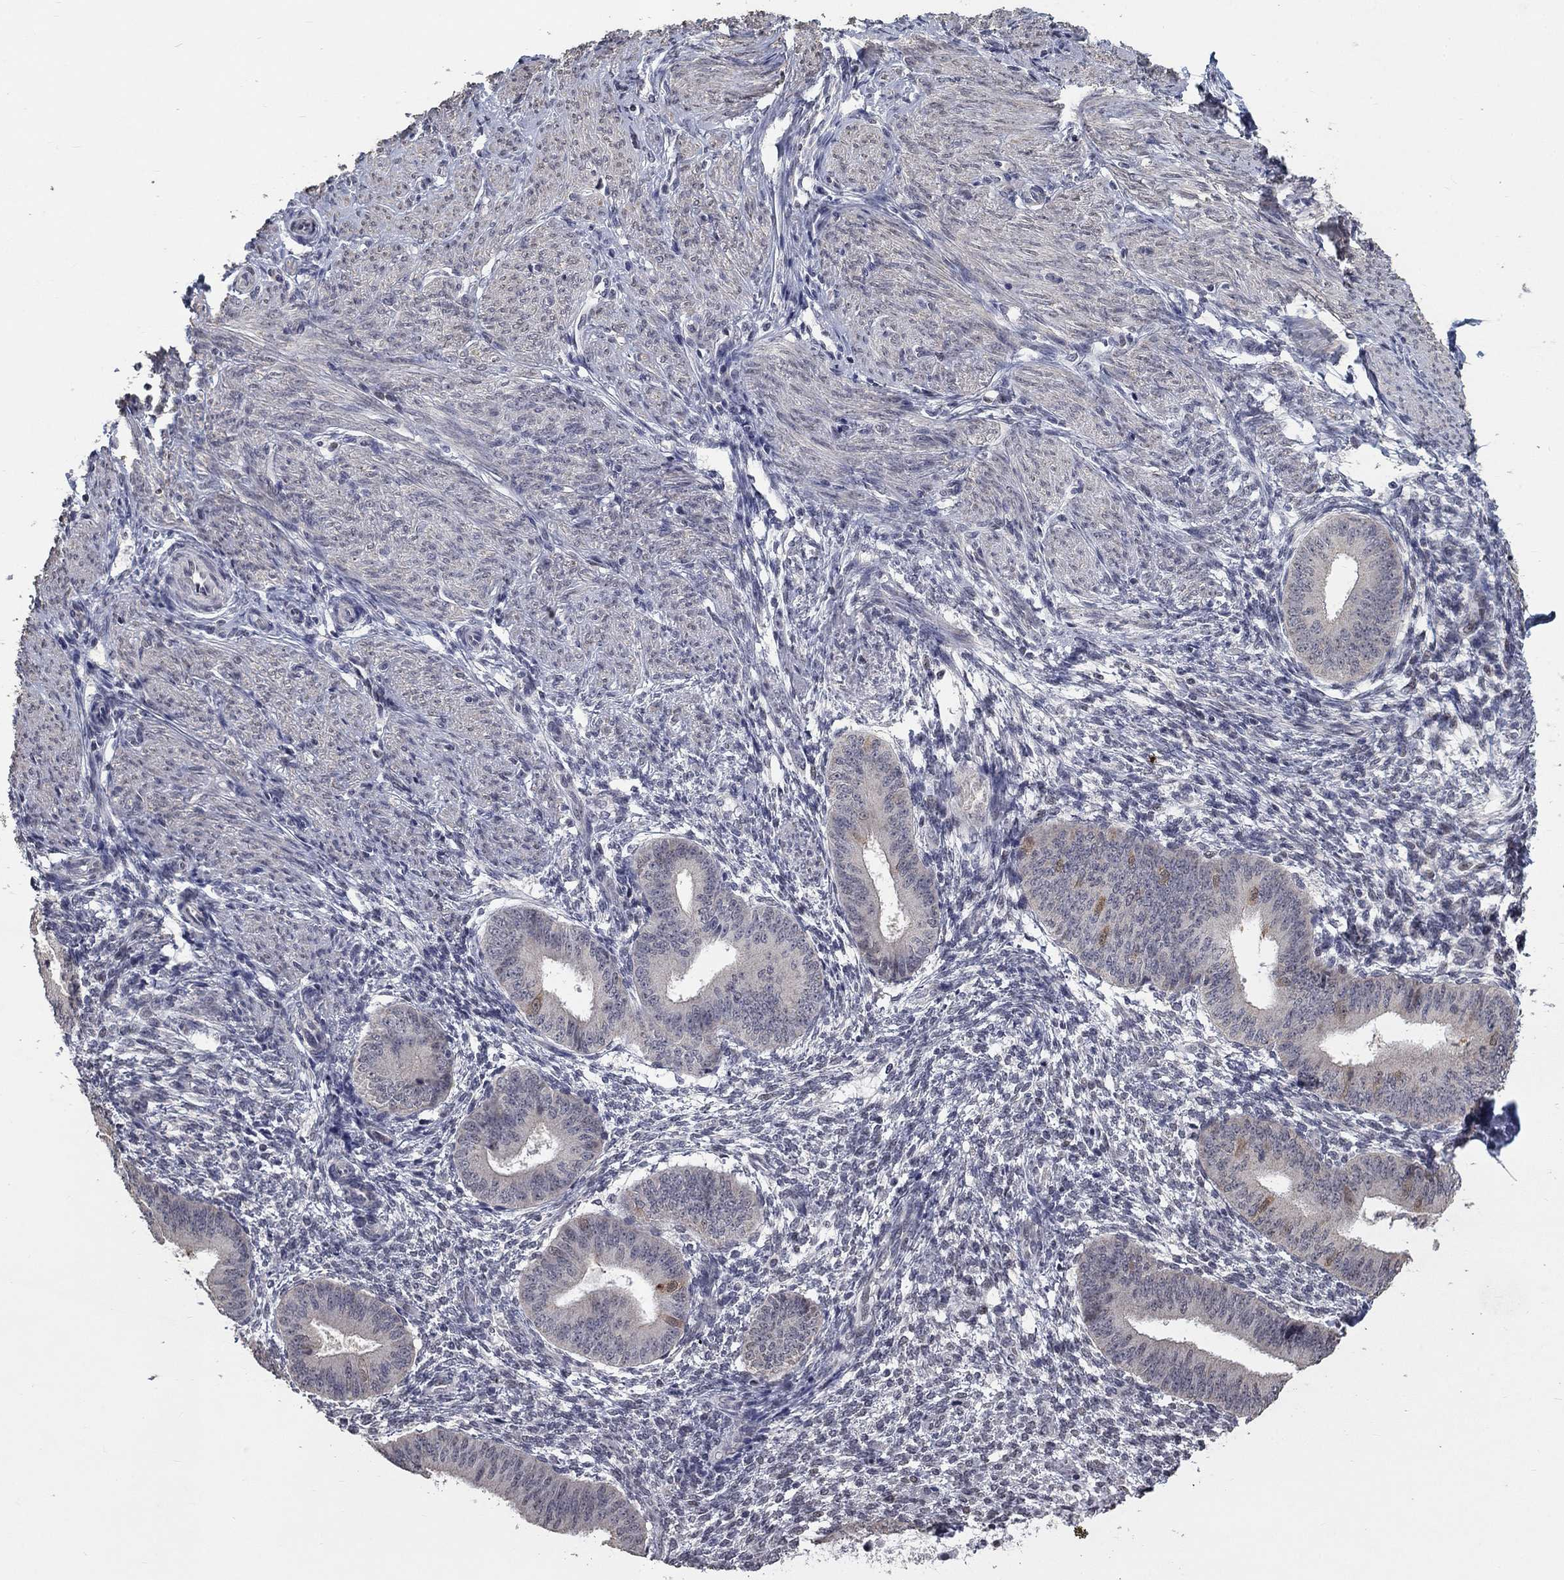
{"staining": {"intensity": "negative", "quantity": "none", "location": "none"}, "tissue": "endometrium", "cell_type": "Cells in endometrial stroma", "image_type": "normal", "snomed": [{"axis": "morphology", "description": "Normal tissue, NOS"}, {"axis": "topography", "description": "Endometrium"}], "caption": "This is a image of IHC staining of normal endometrium, which shows no positivity in cells in endometrial stroma. (Stains: DAB (3,3'-diaminobenzidine) immunohistochemistry (IHC) with hematoxylin counter stain, Microscopy: brightfield microscopy at high magnification).", "gene": "SPATA33", "patient": {"sex": "female", "age": 47}}